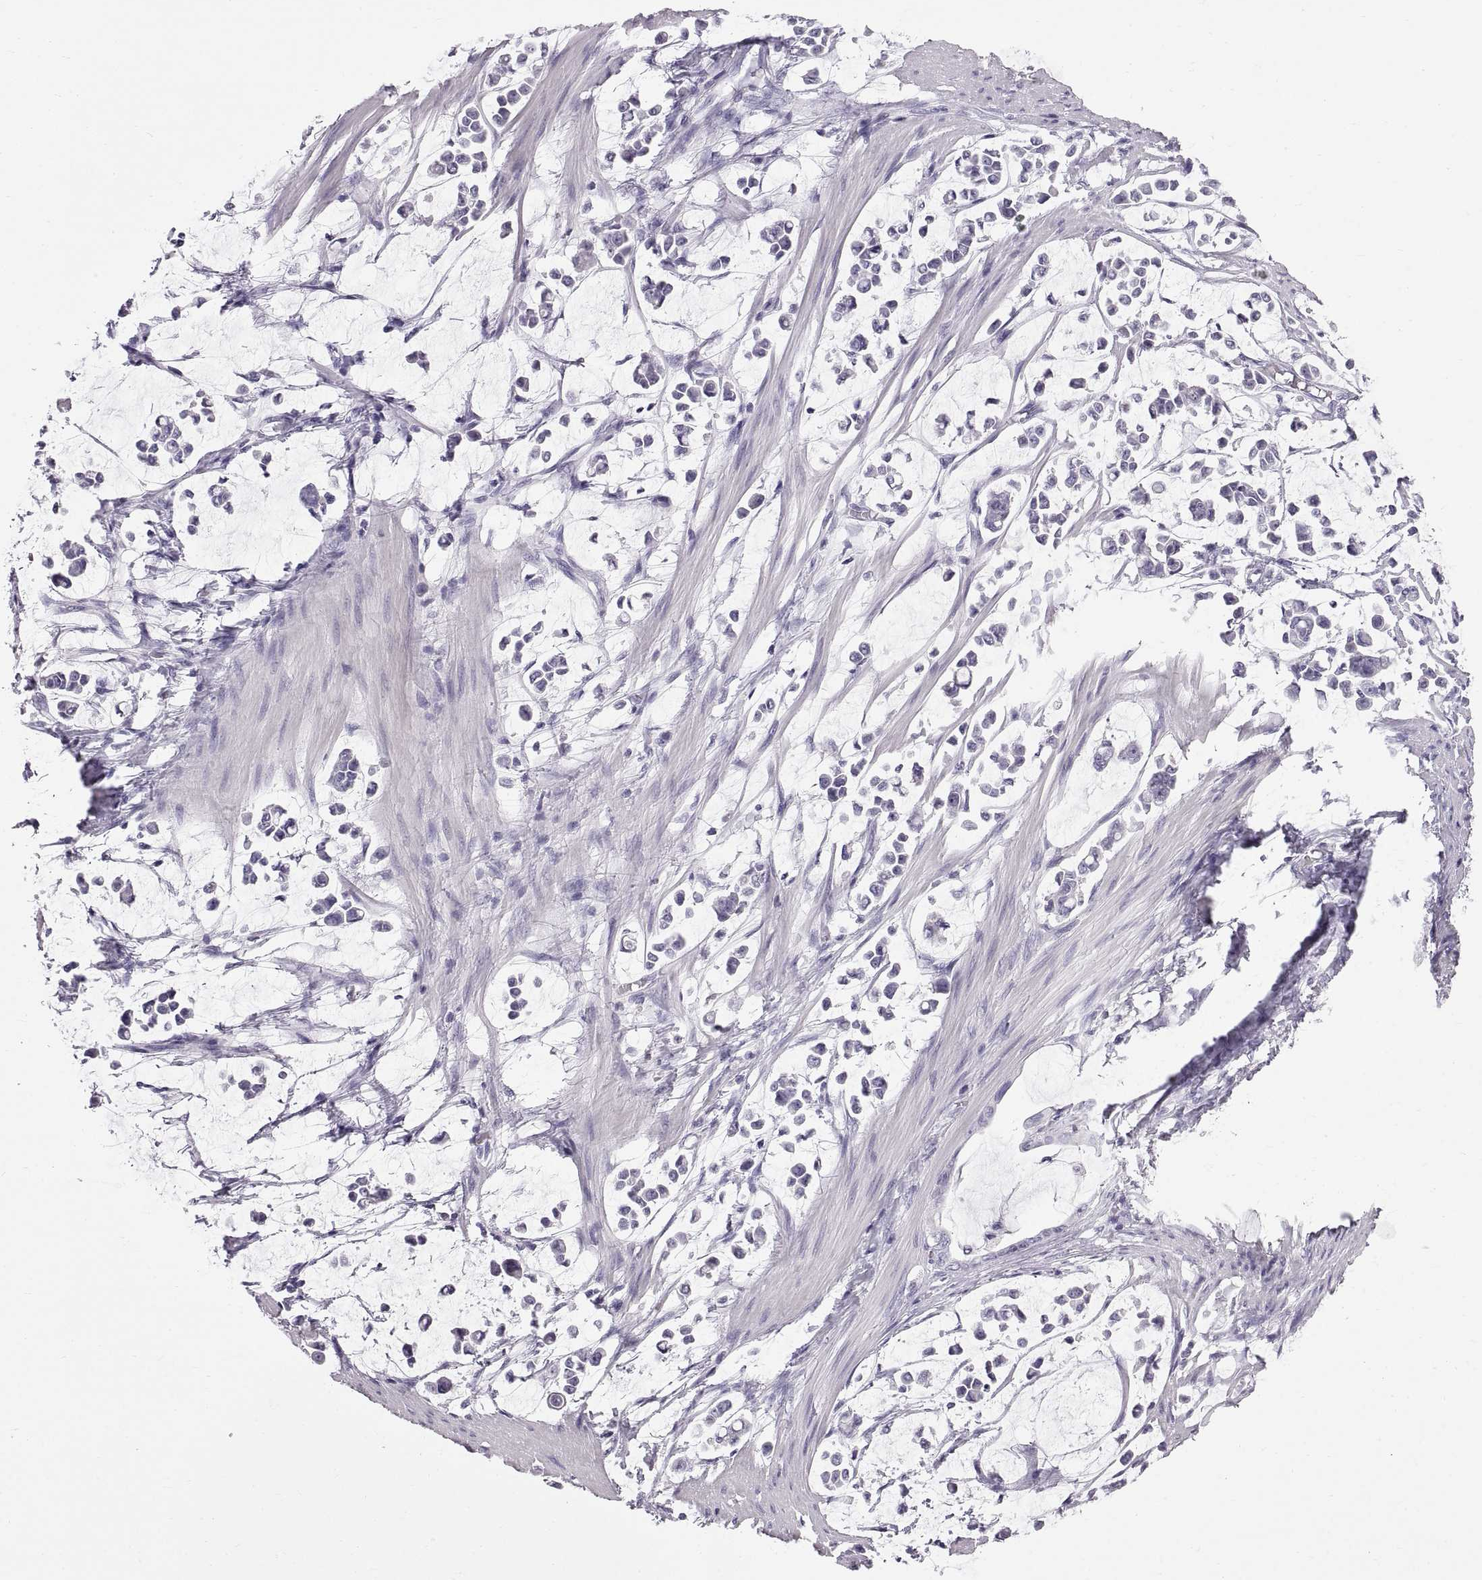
{"staining": {"intensity": "negative", "quantity": "none", "location": "none"}, "tissue": "stomach cancer", "cell_type": "Tumor cells", "image_type": "cancer", "snomed": [{"axis": "morphology", "description": "Adenocarcinoma, NOS"}, {"axis": "topography", "description": "Stomach"}], "caption": "Tumor cells show no significant positivity in stomach cancer (adenocarcinoma). (DAB immunohistochemistry (IHC) with hematoxylin counter stain).", "gene": "WFDC8", "patient": {"sex": "male", "age": 82}}